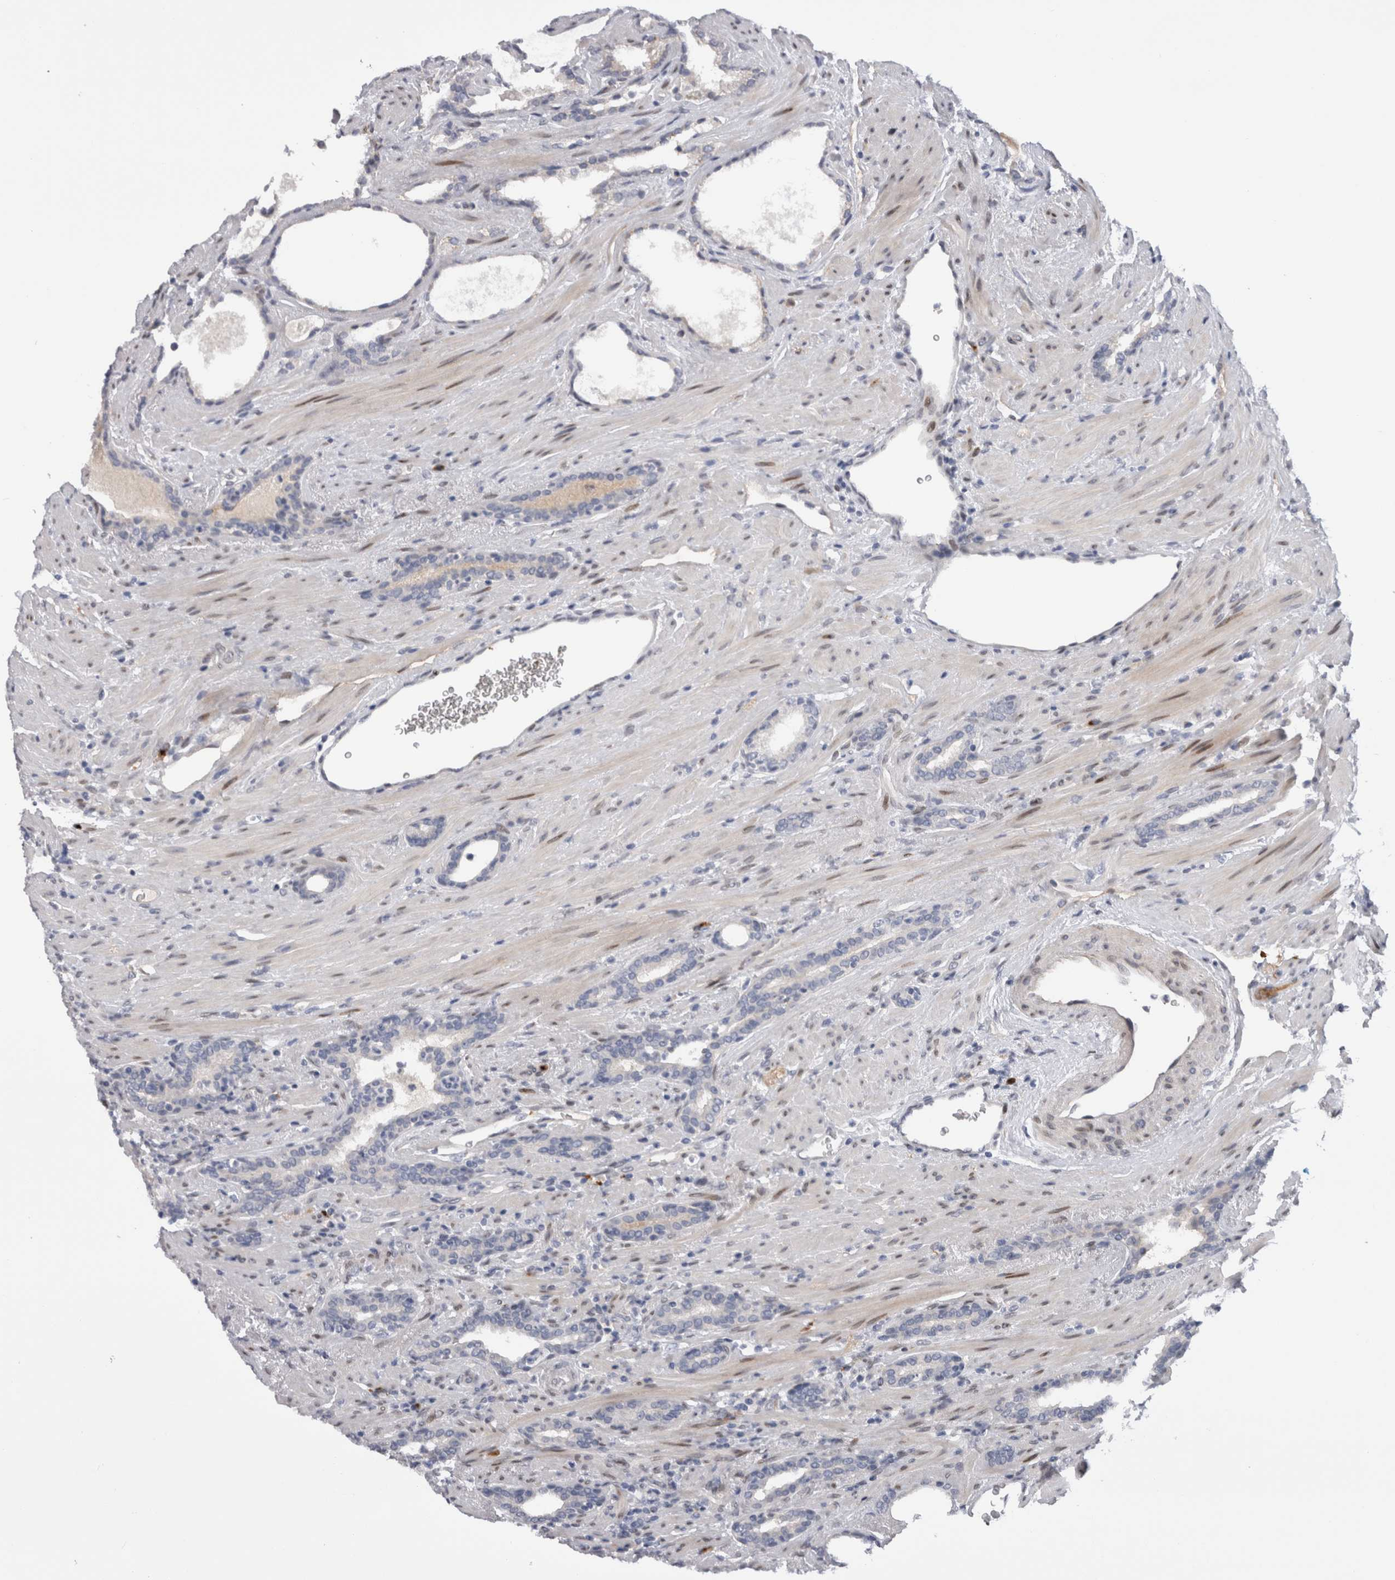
{"staining": {"intensity": "negative", "quantity": "none", "location": "none"}, "tissue": "prostate cancer", "cell_type": "Tumor cells", "image_type": "cancer", "snomed": [{"axis": "morphology", "description": "Adenocarcinoma, High grade"}, {"axis": "topography", "description": "Prostate"}], "caption": "Human prostate adenocarcinoma (high-grade) stained for a protein using immunohistochemistry exhibits no expression in tumor cells.", "gene": "DMTN", "patient": {"sex": "male", "age": 71}}